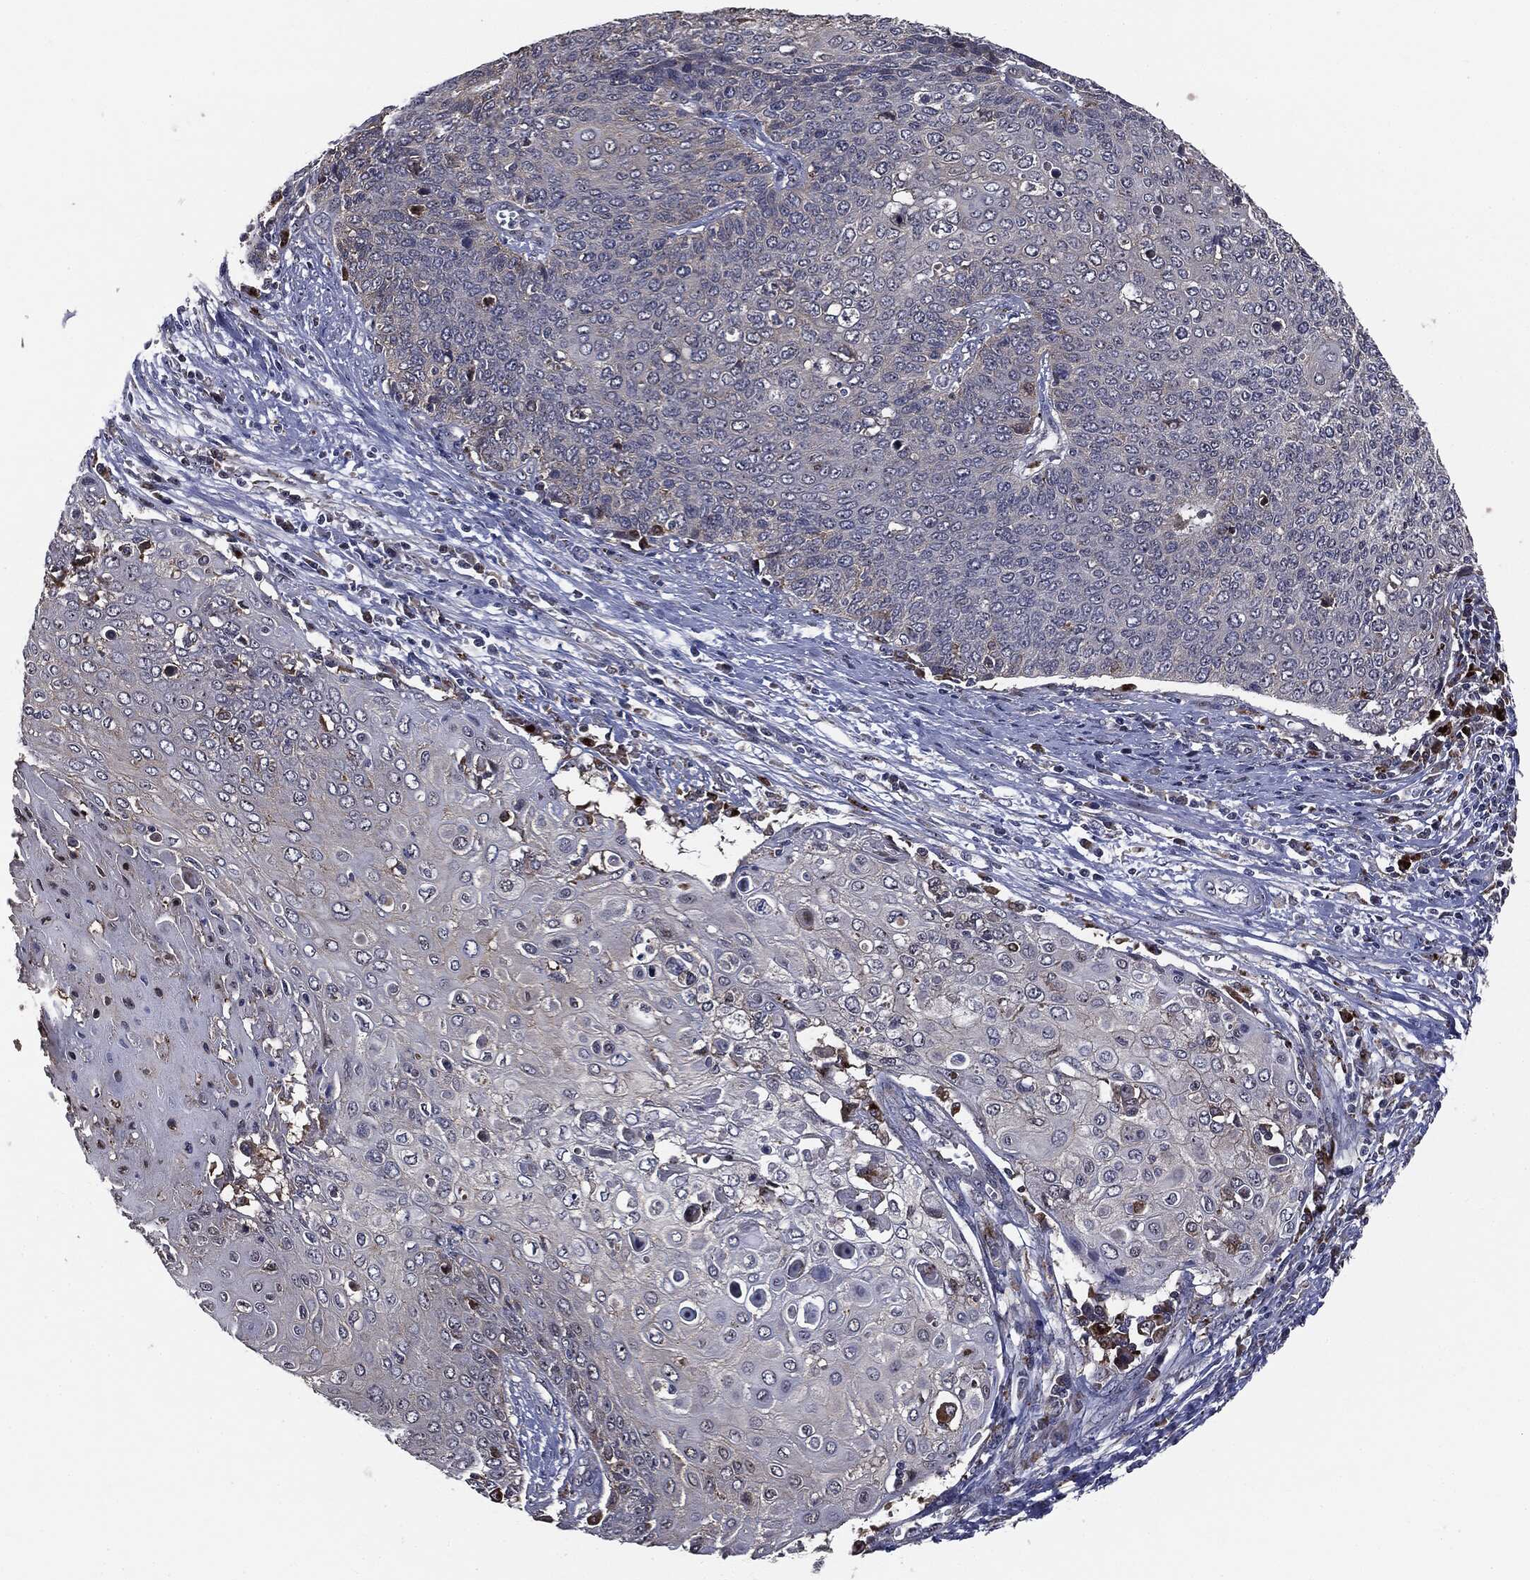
{"staining": {"intensity": "negative", "quantity": "none", "location": "none"}, "tissue": "cervical cancer", "cell_type": "Tumor cells", "image_type": "cancer", "snomed": [{"axis": "morphology", "description": "Squamous cell carcinoma, NOS"}, {"axis": "topography", "description": "Cervix"}], "caption": "A high-resolution image shows immunohistochemistry staining of cervical squamous cell carcinoma, which demonstrates no significant expression in tumor cells.", "gene": "TRMT1L", "patient": {"sex": "female", "age": 39}}